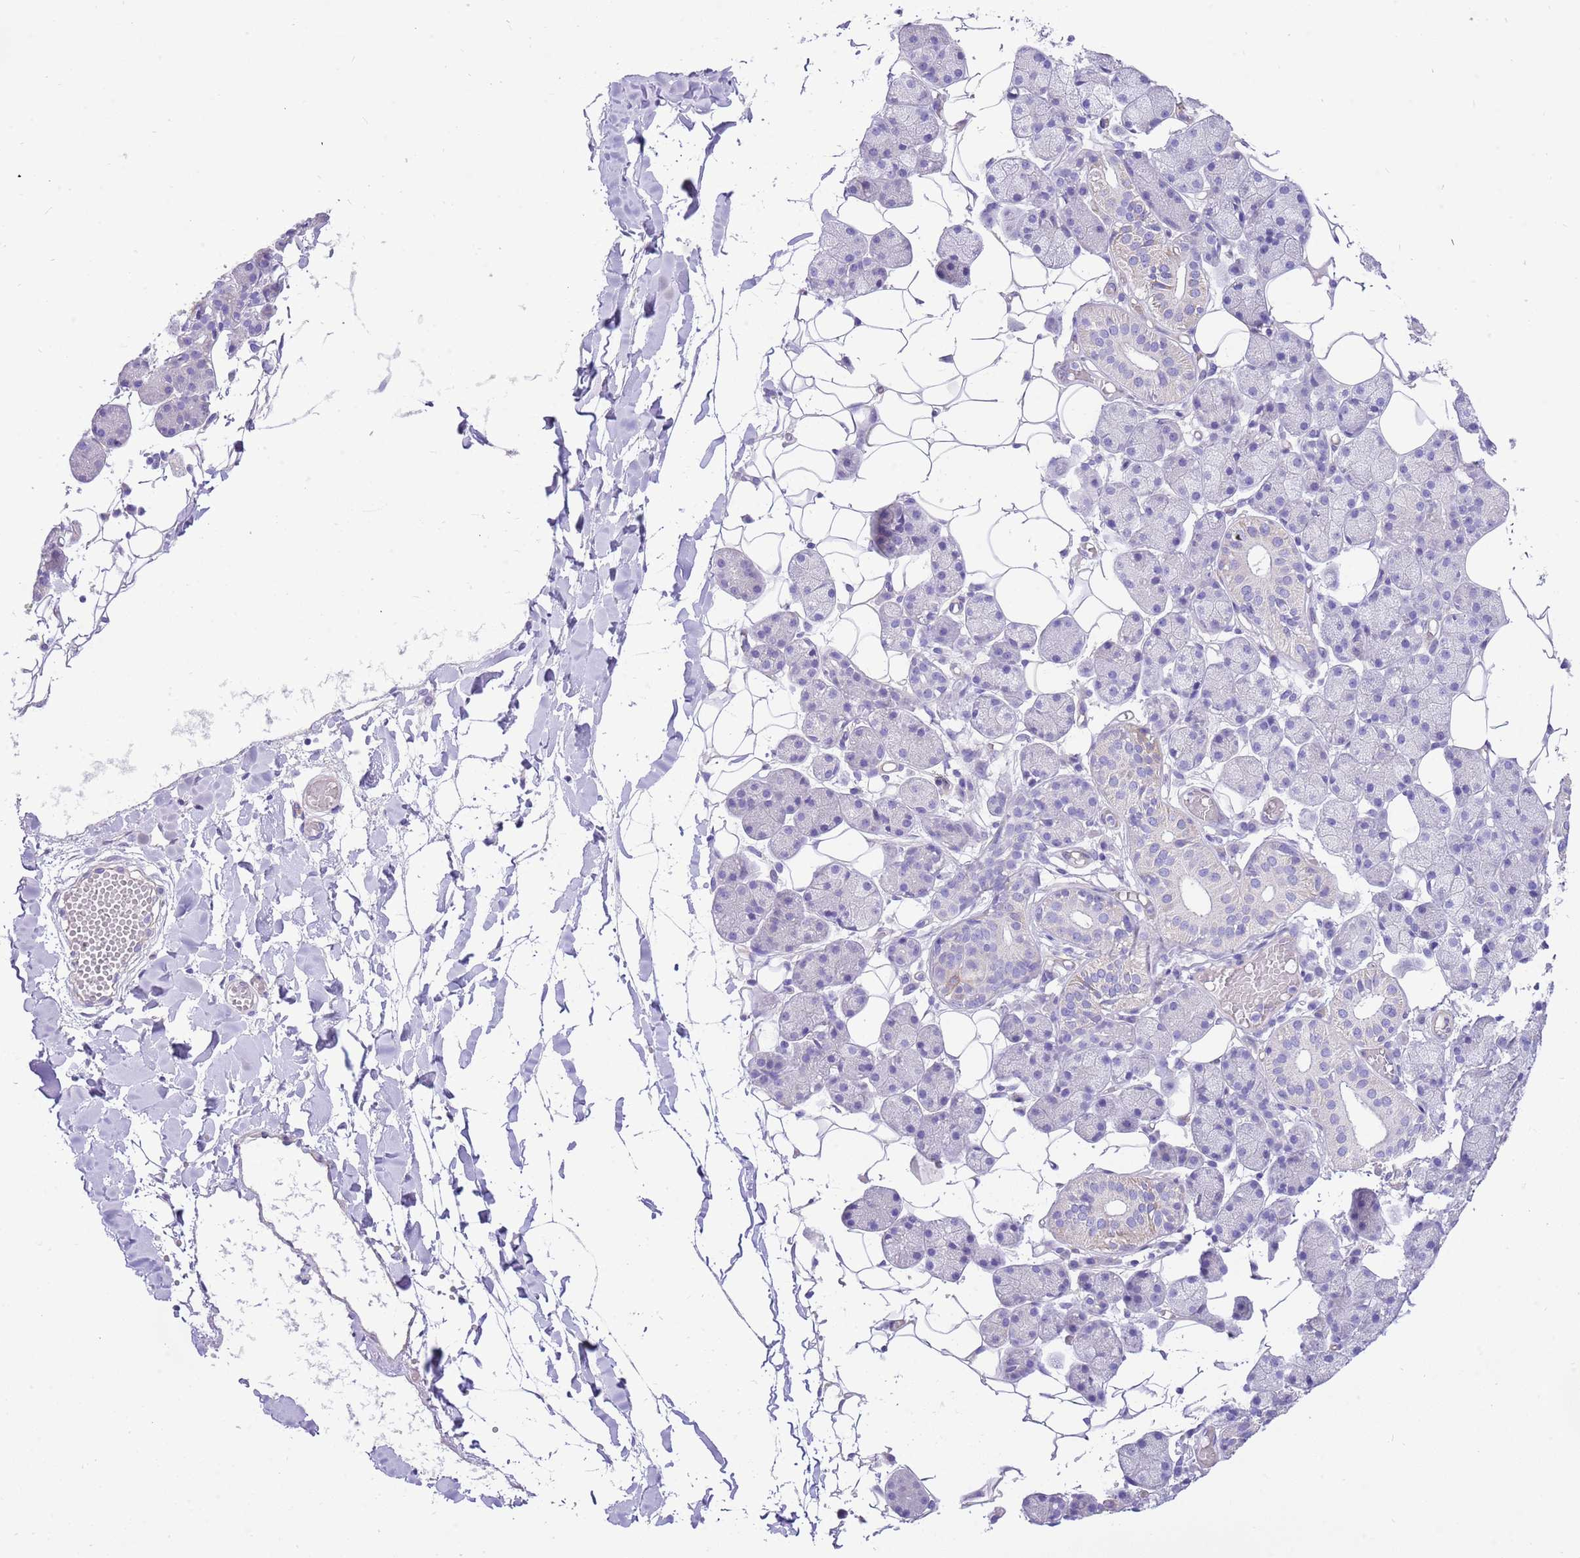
{"staining": {"intensity": "negative", "quantity": "none", "location": "none"}, "tissue": "salivary gland", "cell_type": "Glandular cells", "image_type": "normal", "snomed": [{"axis": "morphology", "description": "Normal tissue, NOS"}, {"axis": "topography", "description": "Salivary gland"}], "caption": "A histopathology image of human salivary gland is negative for staining in glandular cells. (Brightfield microscopy of DAB (3,3'-diaminobenzidine) immunohistochemistry (IHC) at high magnification).", "gene": "SERINC3", "patient": {"sex": "female", "age": 33}}